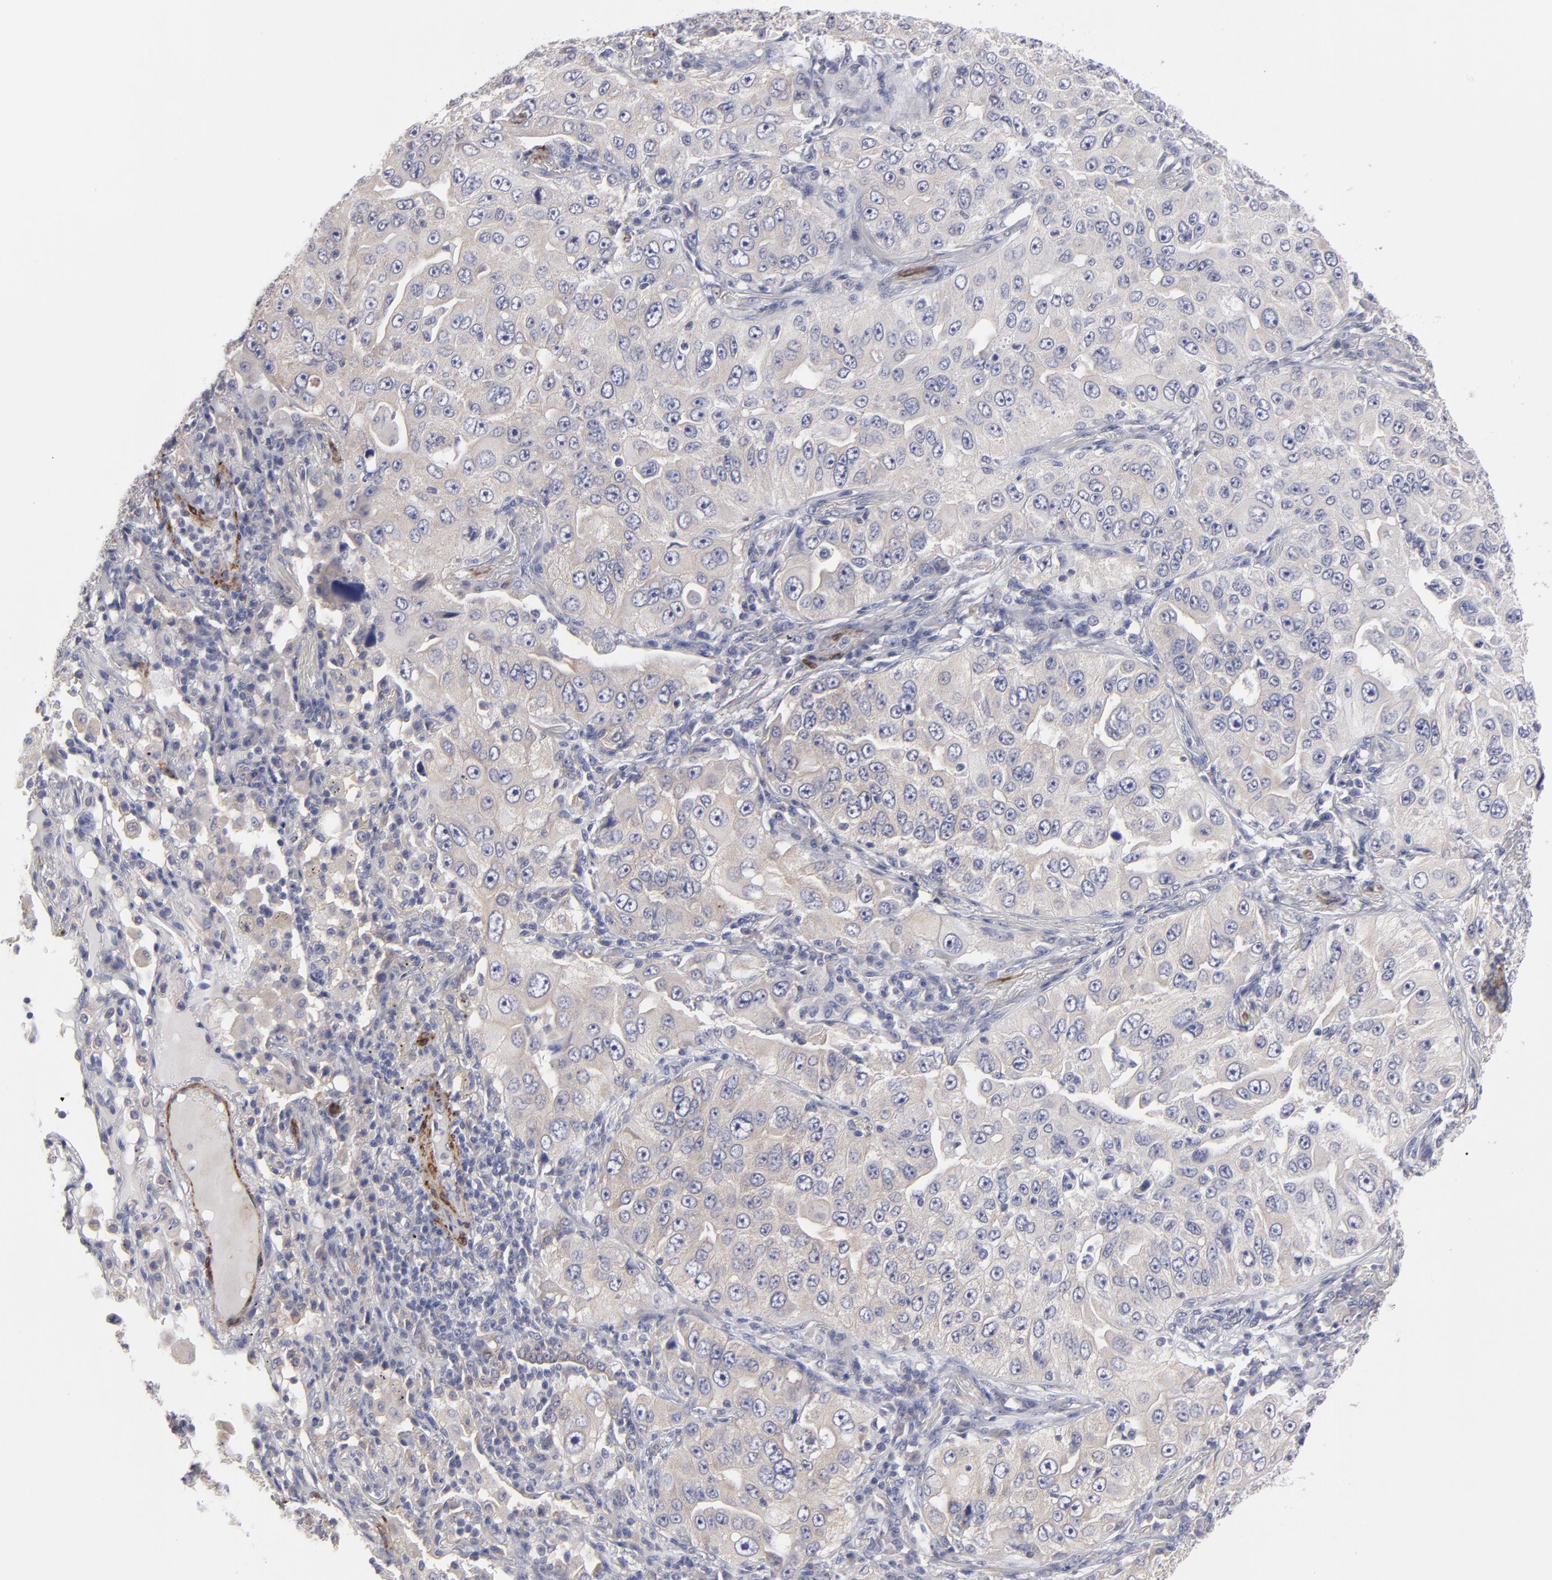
{"staining": {"intensity": "weak", "quantity": "<25%", "location": "cytoplasmic/membranous"}, "tissue": "lung cancer", "cell_type": "Tumor cells", "image_type": "cancer", "snomed": [{"axis": "morphology", "description": "Adenocarcinoma, NOS"}, {"axis": "topography", "description": "Lung"}], "caption": "There is no significant staining in tumor cells of lung cancer (adenocarcinoma).", "gene": "SLMAP", "patient": {"sex": "male", "age": 84}}